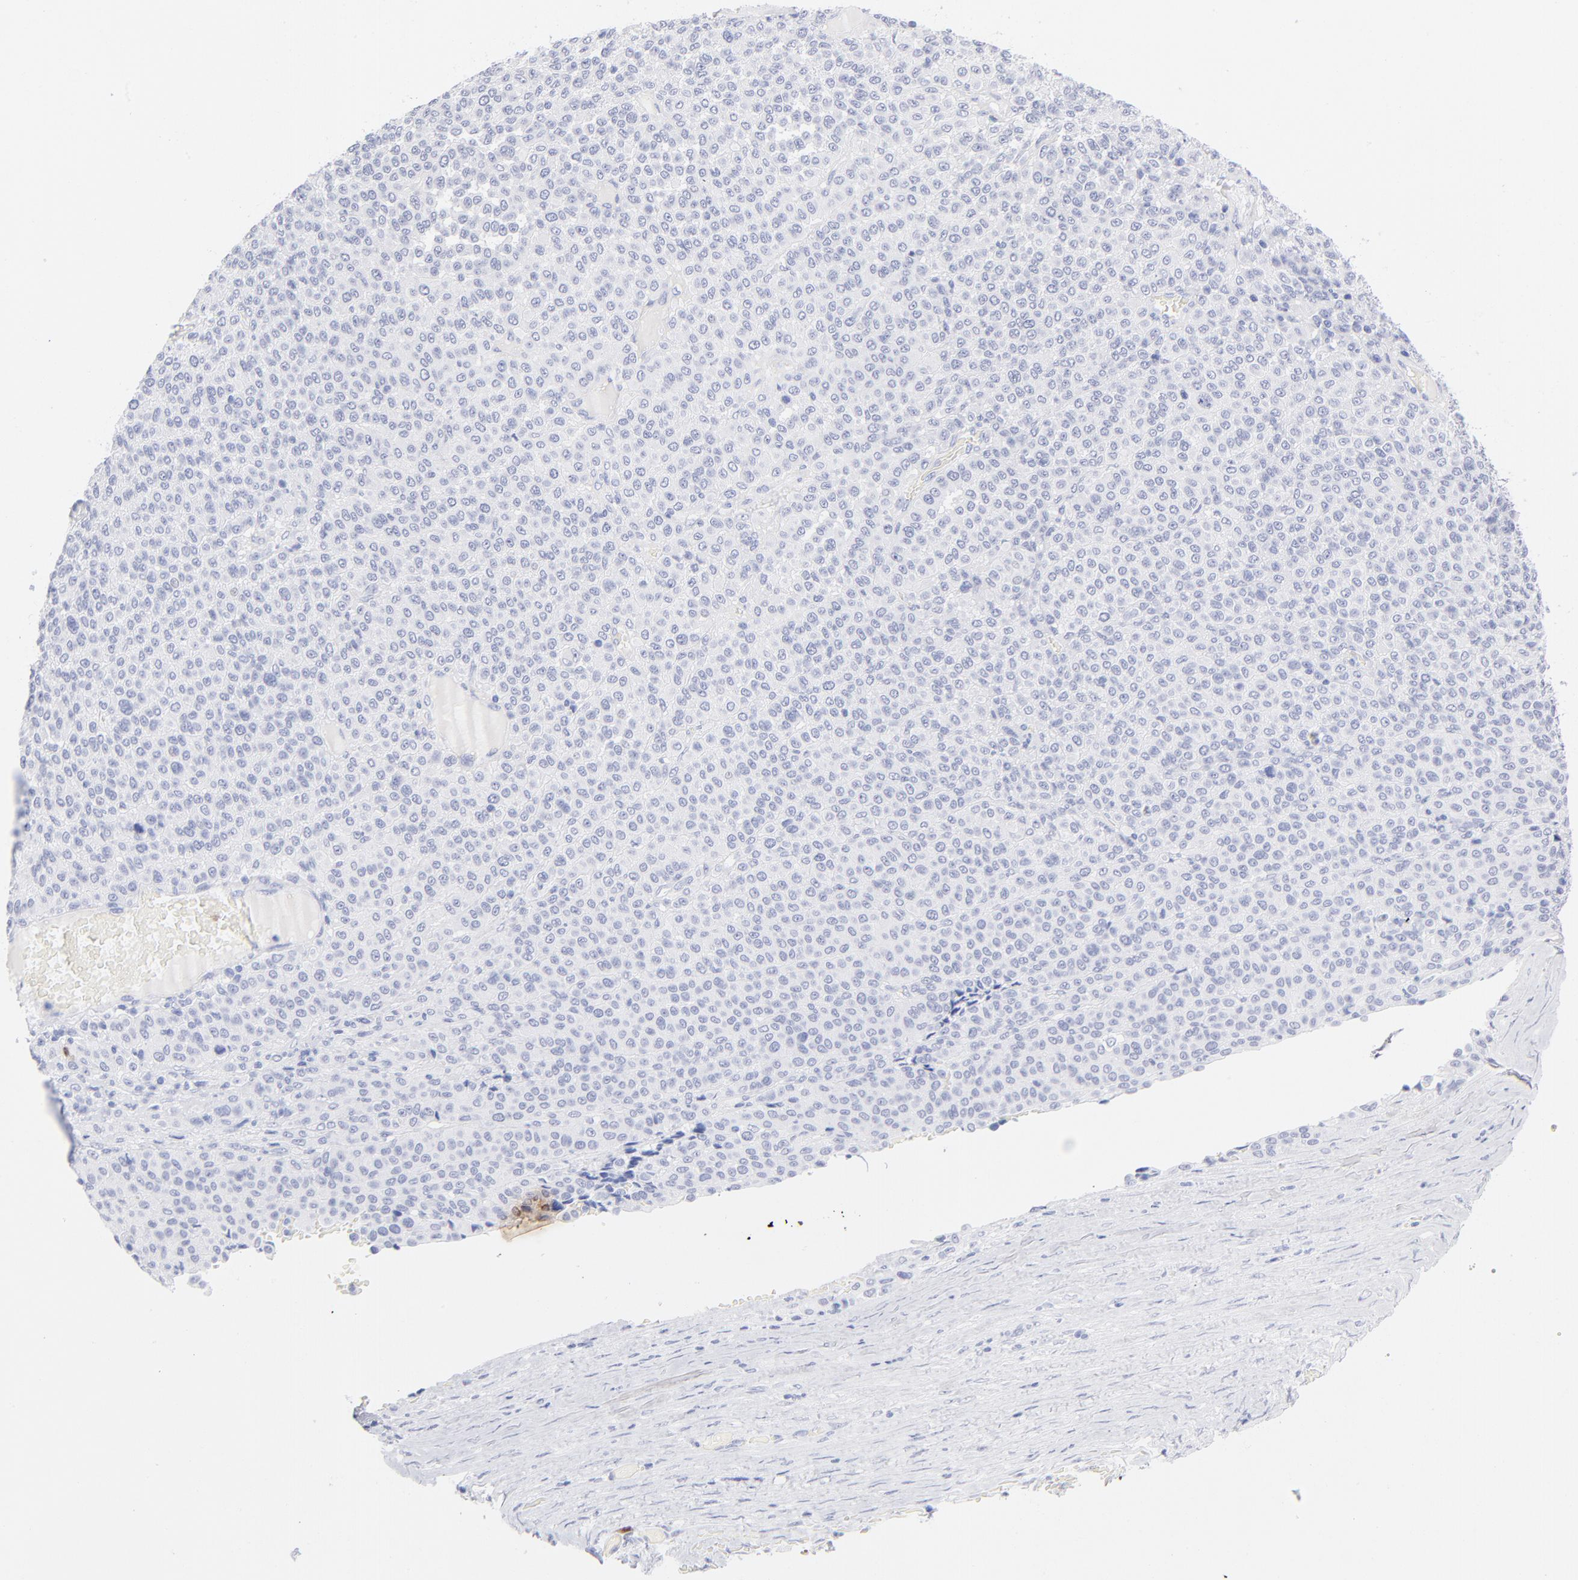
{"staining": {"intensity": "negative", "quantity": "none", "location": "none"}, "tissue": "melanoma", "cell_type": "Tumor cells", "image_type": "cancer", "snomed": [{"axis": "morphology", "description": "Malignant melanoma, Metastatic site"}, {"axis": "topography", "description": "Pancreas"}], "caption": "Tumor cells are negative for protein expression in human malignant melanoma (metastatic site). Brightfield microscopy of IHC stained with DAB (brown) and hematoxylin (blue), captured at high magnification.", "gene": "ARG1", "patient": {"sex": "female", "age": 30}}